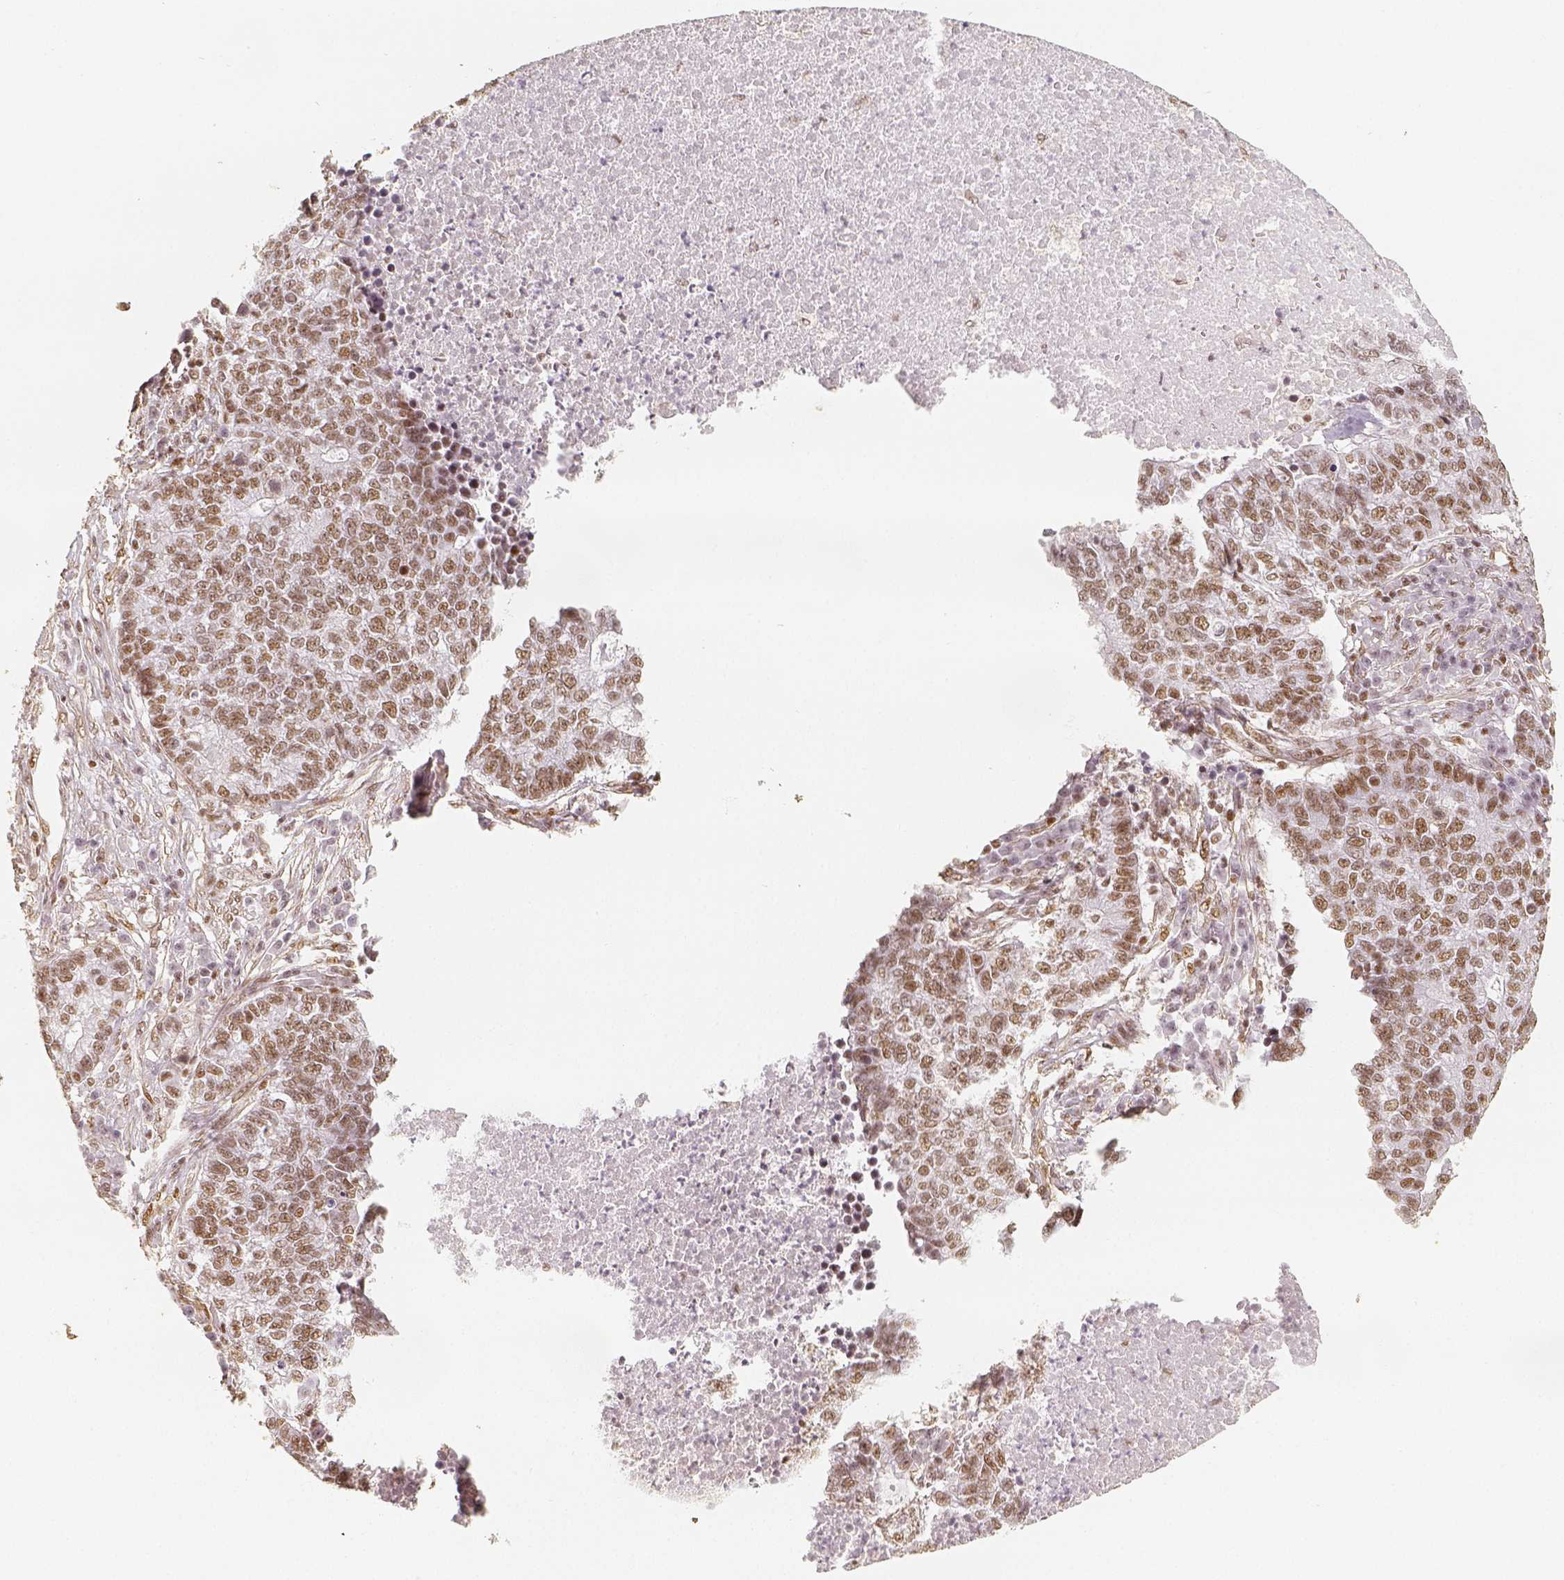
{"staining": {"intensity": "moderate", "quantity": ">75%", "location": "nuclear"}, "tissue": "lung cancer", "cell_type": "Tumor cells", "image_type": "cancer", "snomed": [{"axis": "morphology", "description": "Adenocarcinoma, NOS"}, {"axis": "topography", "description": "Lung"}], "caption": "Lung cancer (adenocarcinoma) stained with a brown dye demonstrates moderate nuclear positive staining in approximately >75% of tumor cells.", "gene": "HDAC1", "patient": {"sex": "male", "age": 57}}